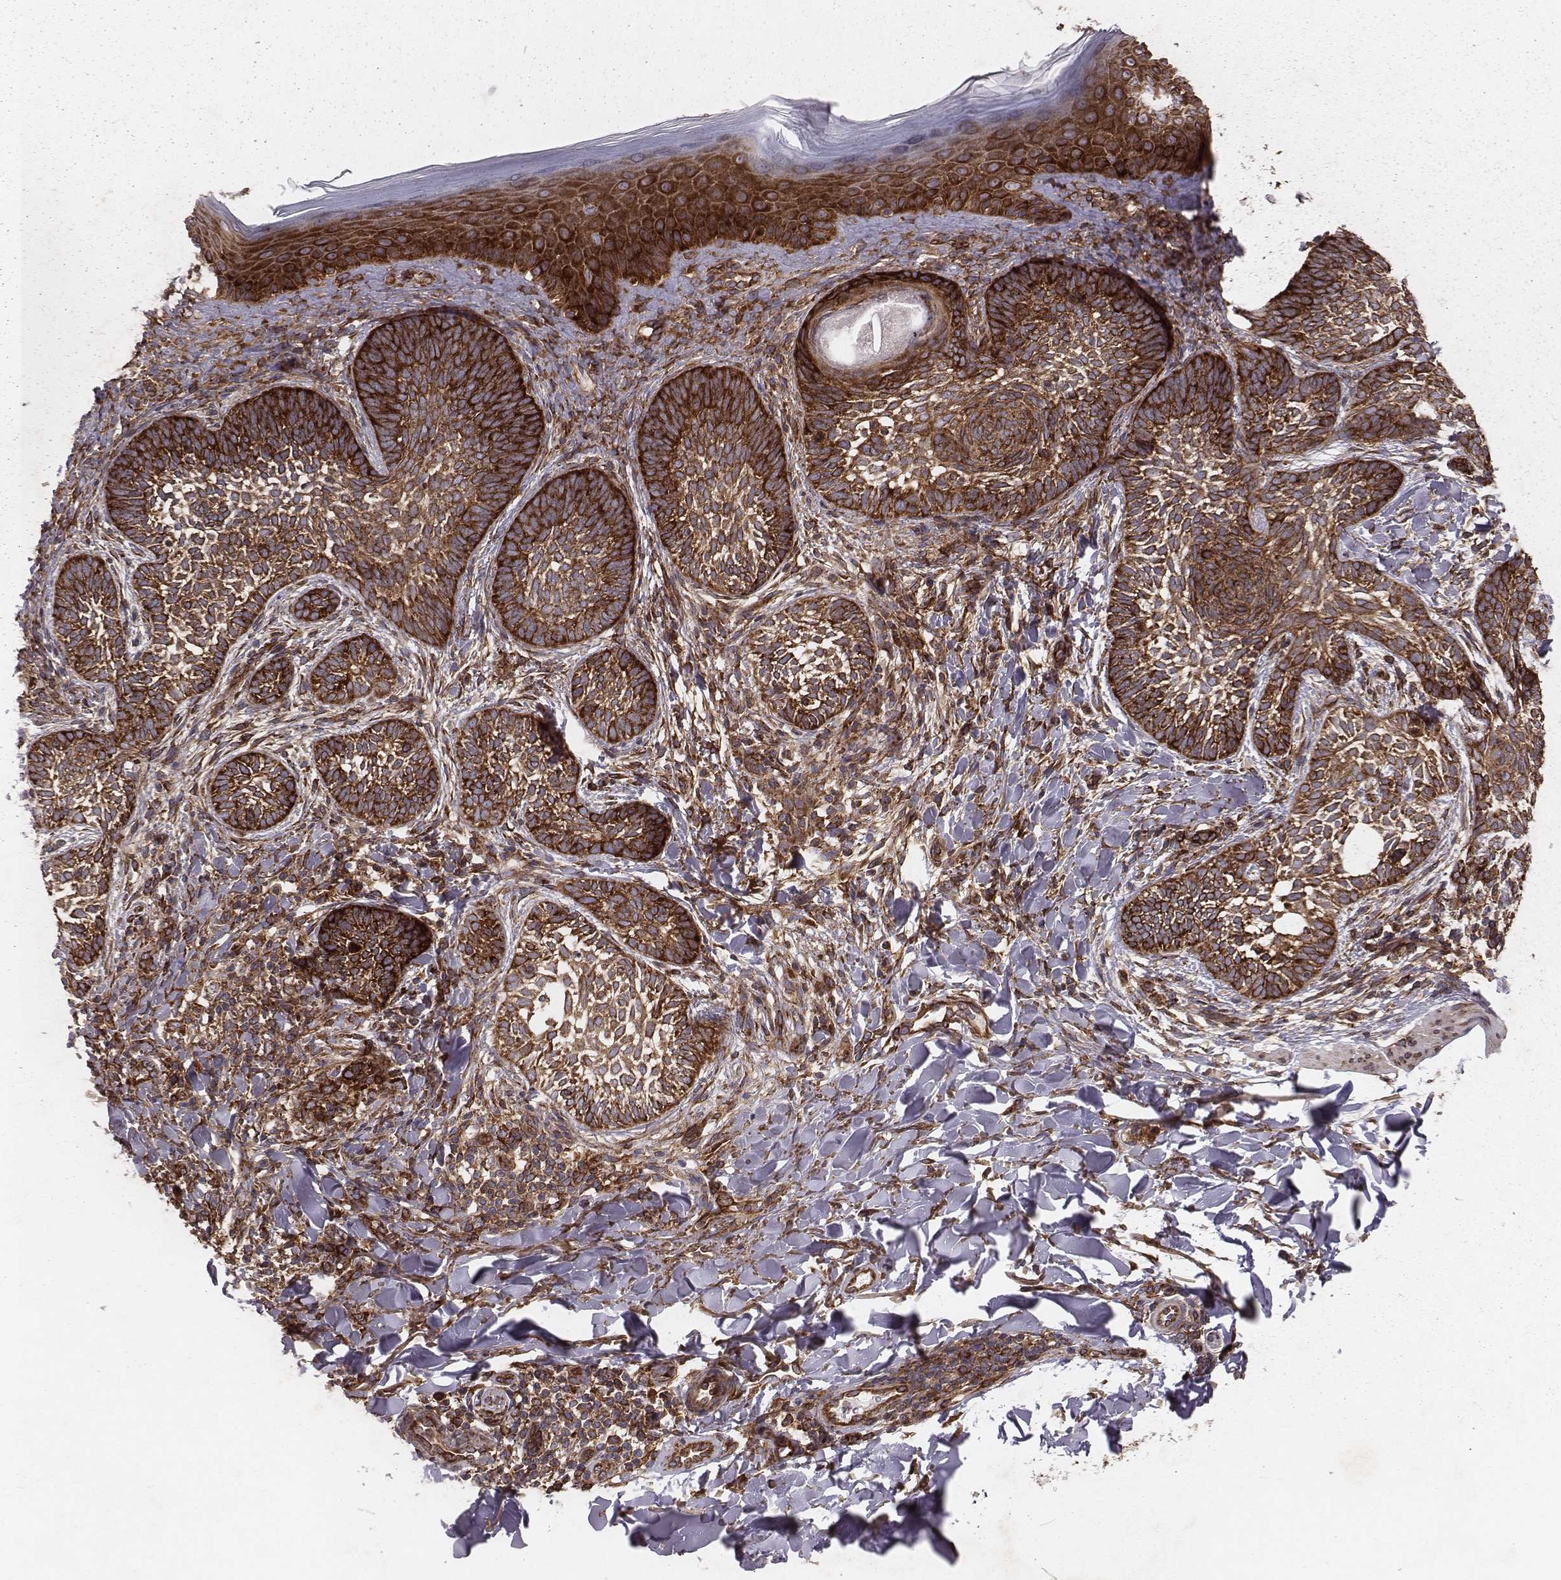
{"staining": {"intensity": "strong", "quantity": ">75%", "location": "cytoplasmic/membranous"}, "tissue": "skin cancer", "cell_type": "Tumor cells", "image_type": "cancer", "snomed": [{"axis": "morphology", "description": "Normal tissue, NOS"}, {"axis": "morphology", "description": "Basal cell carcinoma"}, {"axis": "topography", "description": "Skin"}], "caption": "Protein expression analysis of human skin cancer reveals strong cytoplasmic/membranous positivity in approximately >75% of tumor cells.", "gene": "TXLNA", "patient": {"sex": "male", "age": 46}}